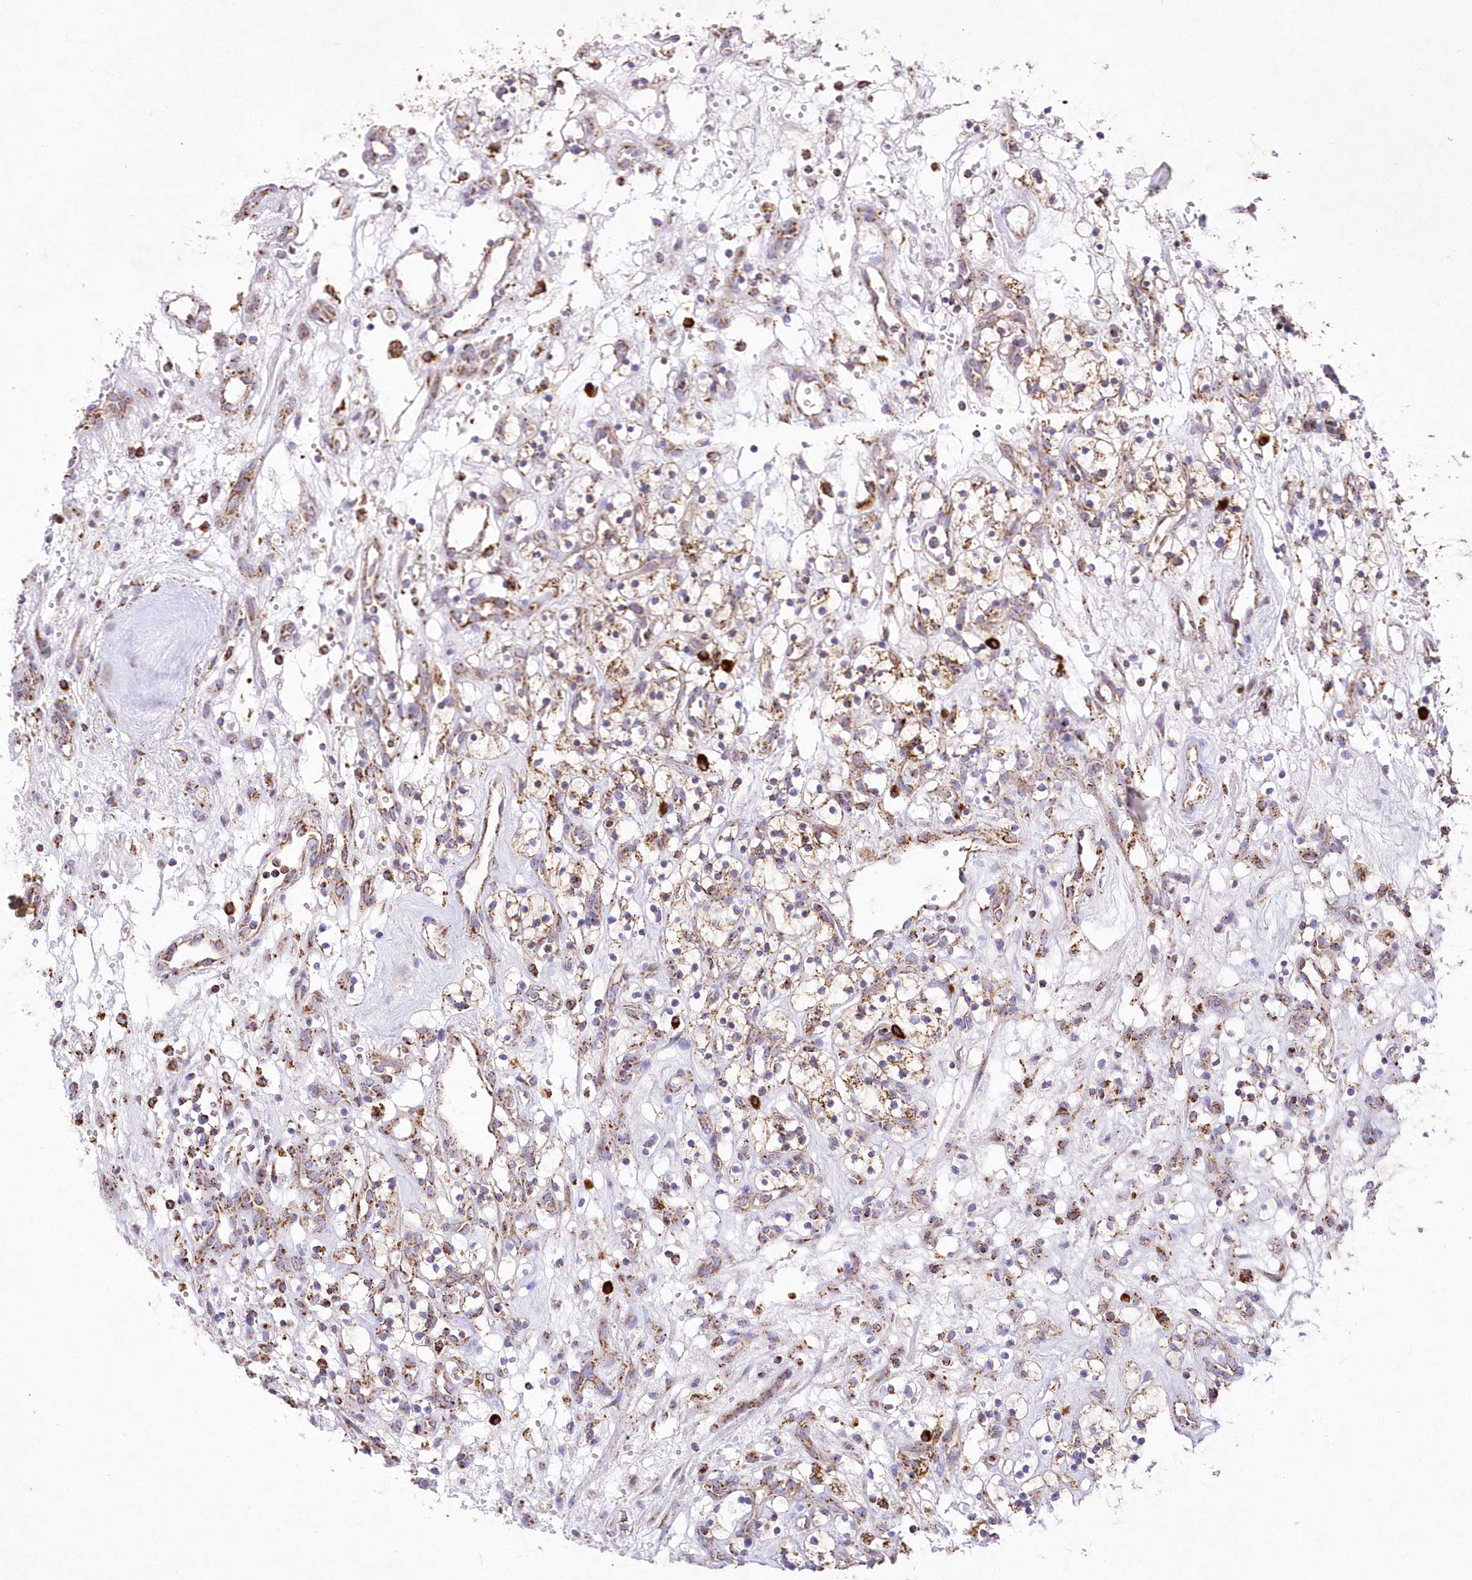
{"staining": {"intensity": "moderate", "quantity": ">75%", "location": "cytoplasmic/membranous"}, "tissue": "renal cancer", "cell_type": "Tumor cells", "image_type": "cancer", "snomed": [{"axis": "morphology", "description": "Adenocarcinoma, NOS"}, {"axis": "topography", "description": "Kidney"}], "caption": "Tumor cells exhibit medium levels of moderate cytoplasmic/membranous staining in approximately >75% of cells in renal cancer (adenocarcinoma).", "gene": "ASNSD1", "patient": {"sex": "female", "age": 57}}